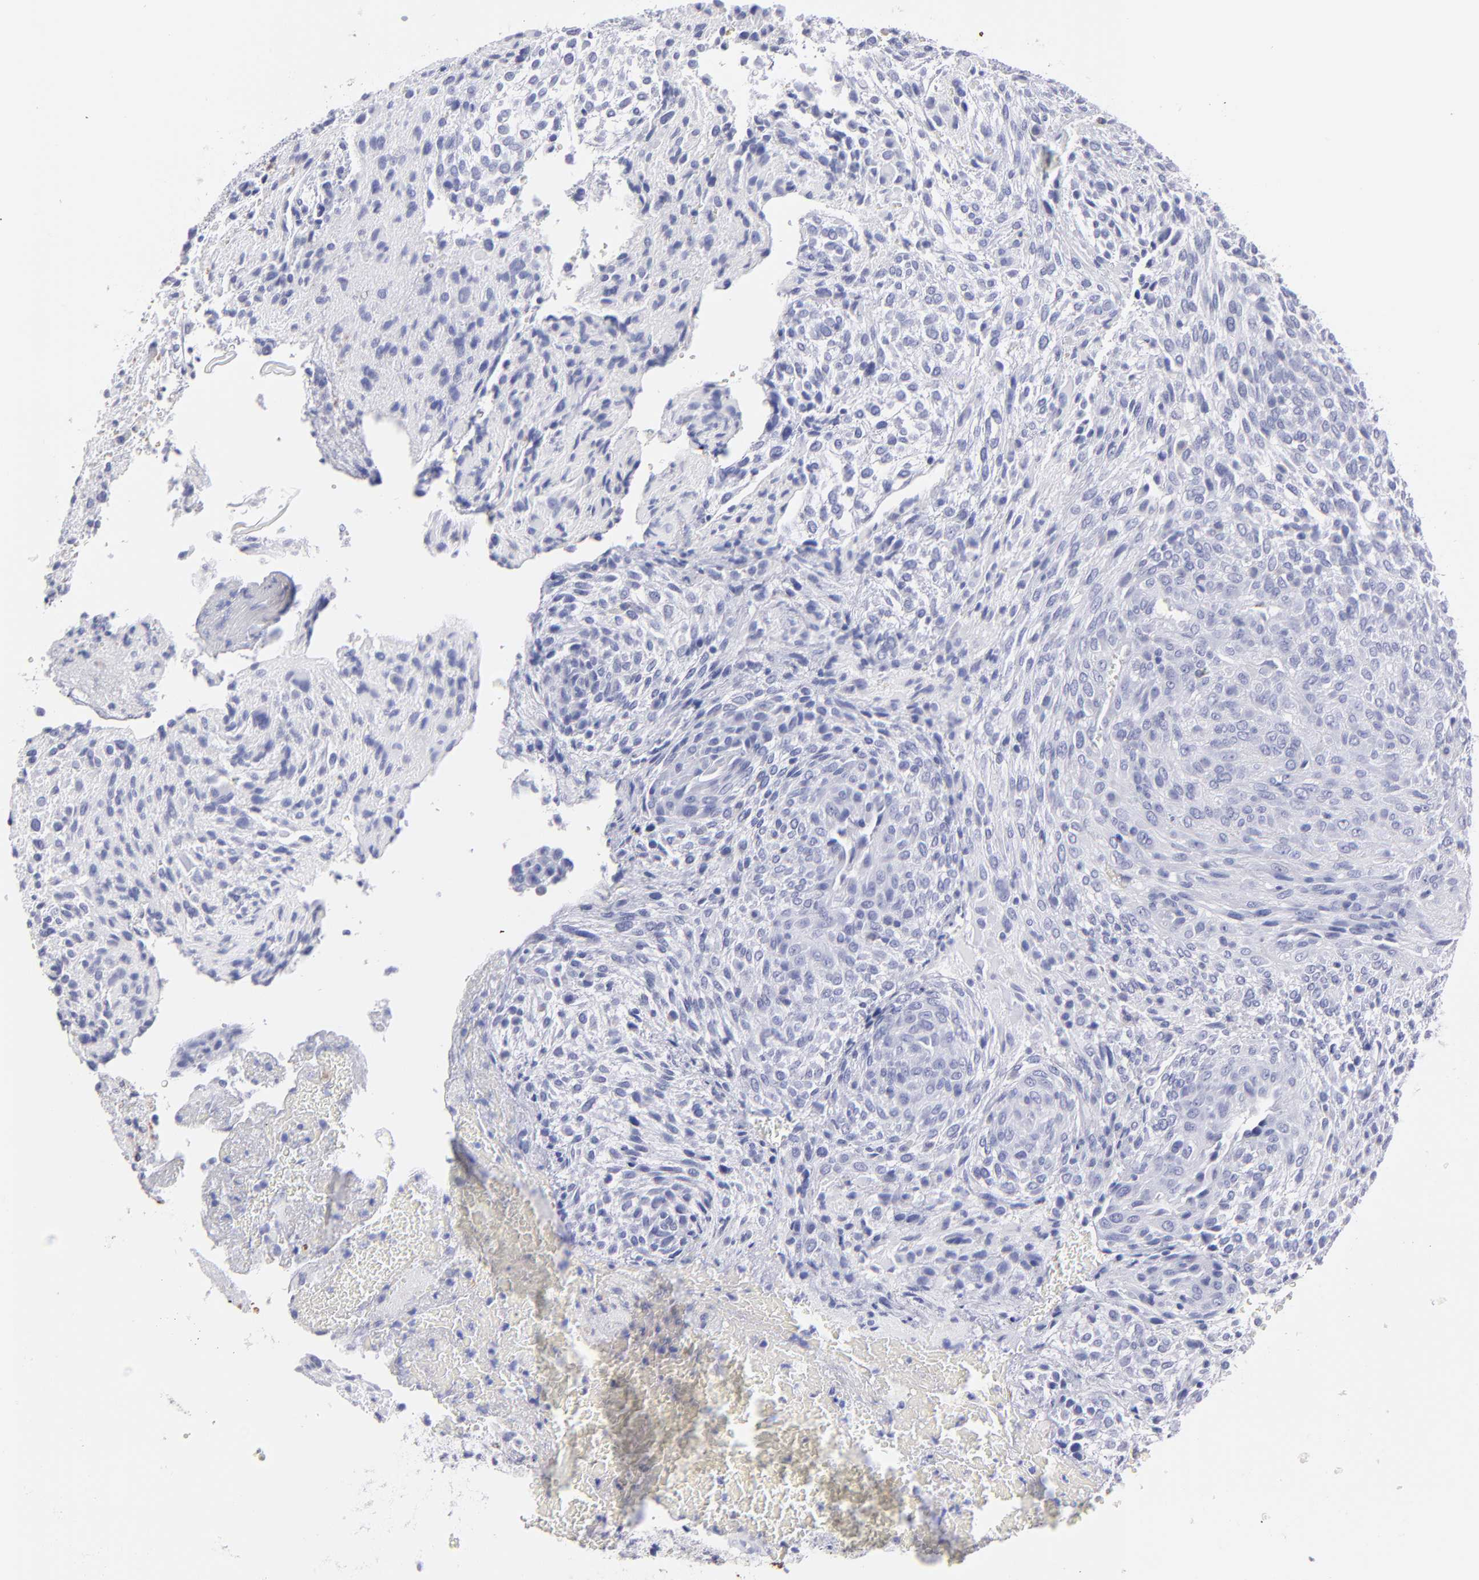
{"staining": {"intensity": "negative", "quantity": "none", "location": "none"}, "tissue": "glioma", "cell_type": "Tumor cells", "image_type": "cancer", "snomed": [{"axis": "morphology", "description": "Glioma, malignant, High grade"}, {"axis": "topography", "description": "Cerebral cortex"}], "caption": "IHC image of neoplastic tissue: human glioma stained with DAB (3,3'-diaminobenzidine) exhibits no significant protein positivity in tumor cells. (DAB (3,3'-diaminobenzidine) immunohistochemistry (IHC) with hematoxylin counter stain).", "gene": "MB", "patient": {"sex": "female", "age": 55}}